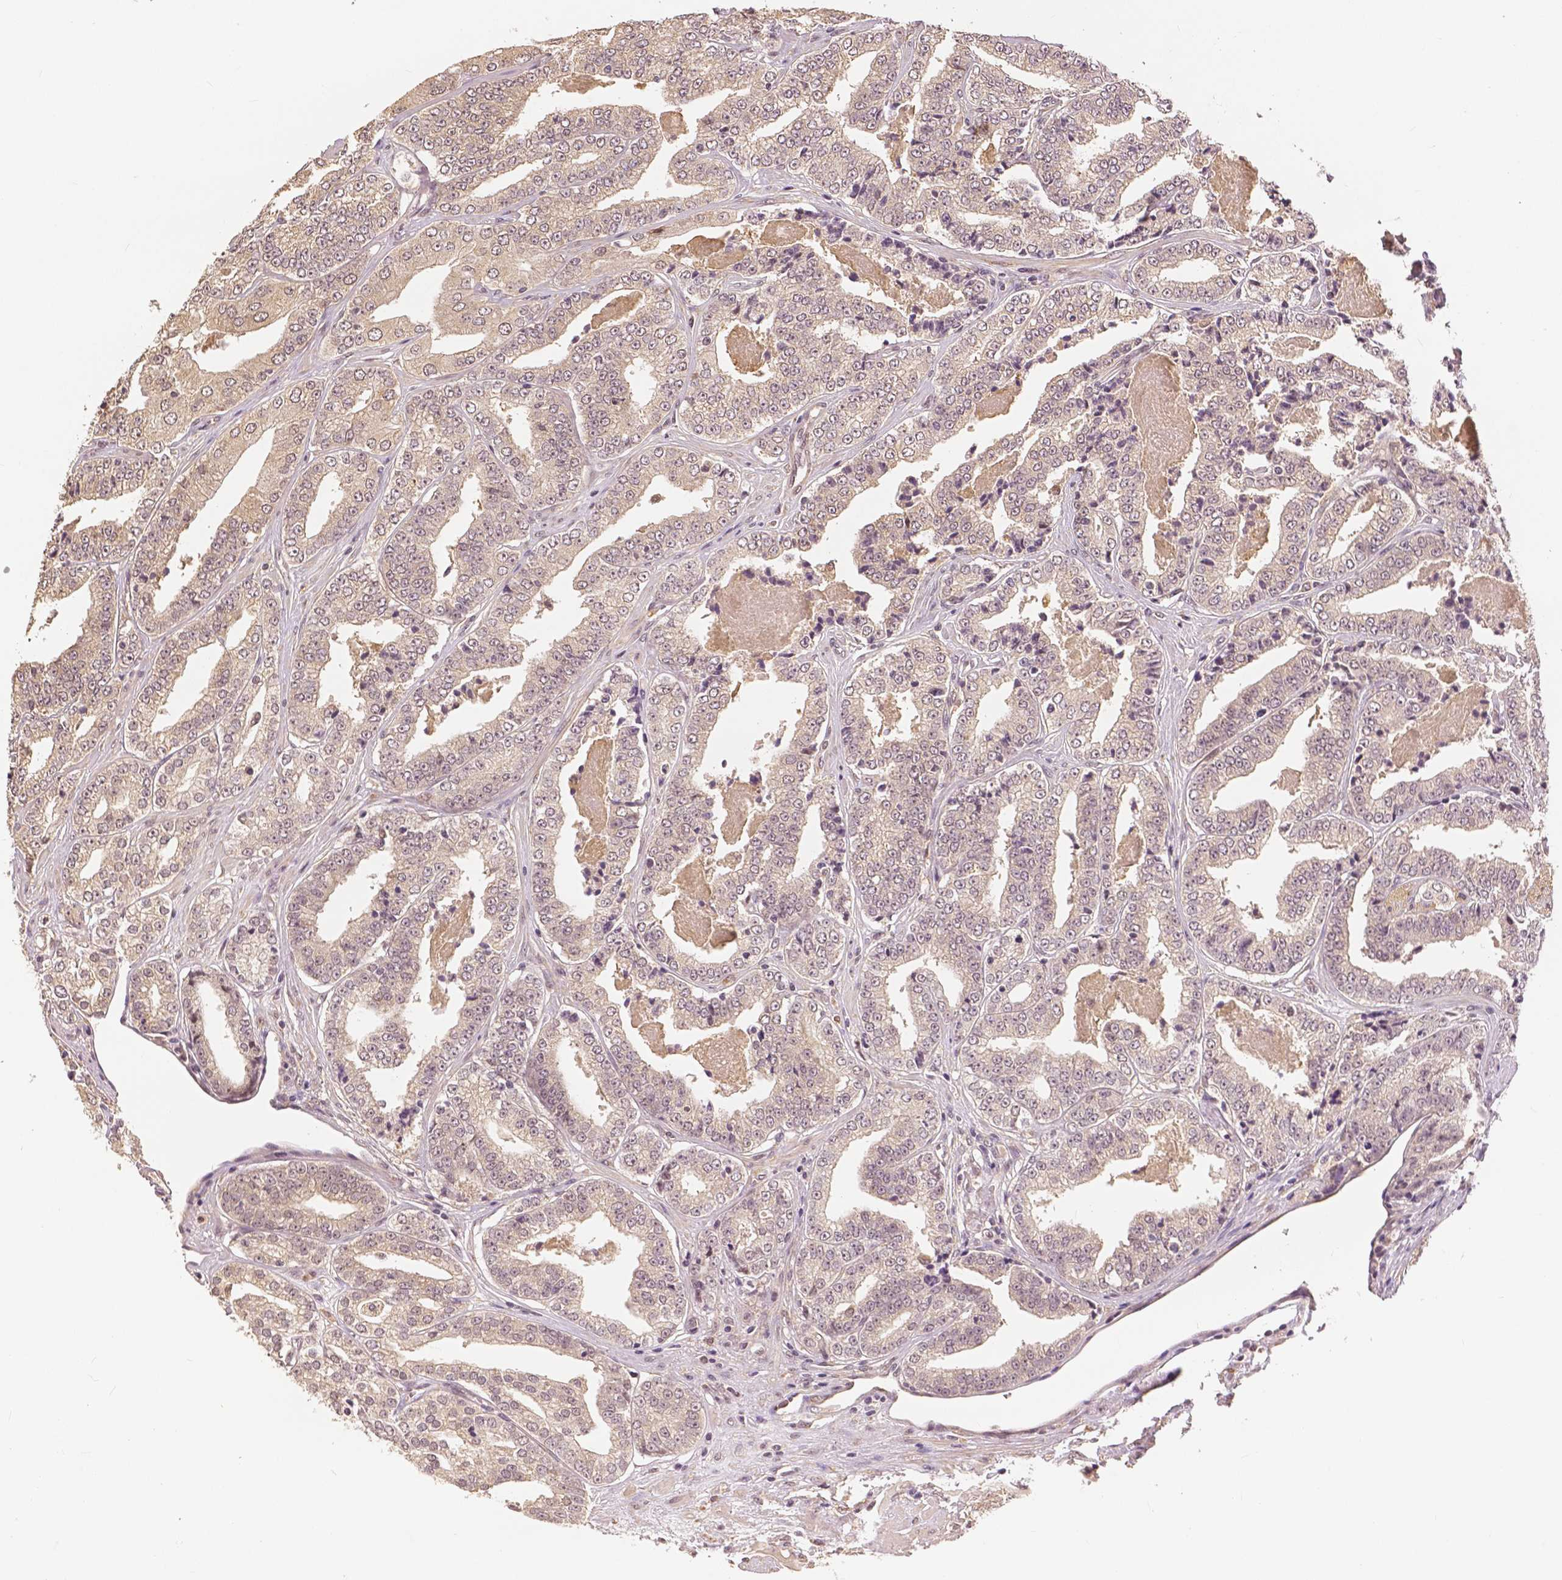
{"staining": {"intensity": "weak", "quantity": ">75%", "location": "cytoplasmic/membranous,nuclear"}, "tissue": "prostate cancer", "cell_type": "Tumor cells", "image_type": "cancer", "snomed": [{"axis": "morphology", "description": "Adenocarcinoma, Low grade"}, {"axis": "topography", "description": "Prostate"}], "caption": "Prostate adenocarcinoma (low-grade) stained for a protein exhibits weak cytoplasmic/membranous and nuclear positivity in tumor cells.", "gene": "MAP1LC3B", "patient": {"sex": "male", "age": 60}}